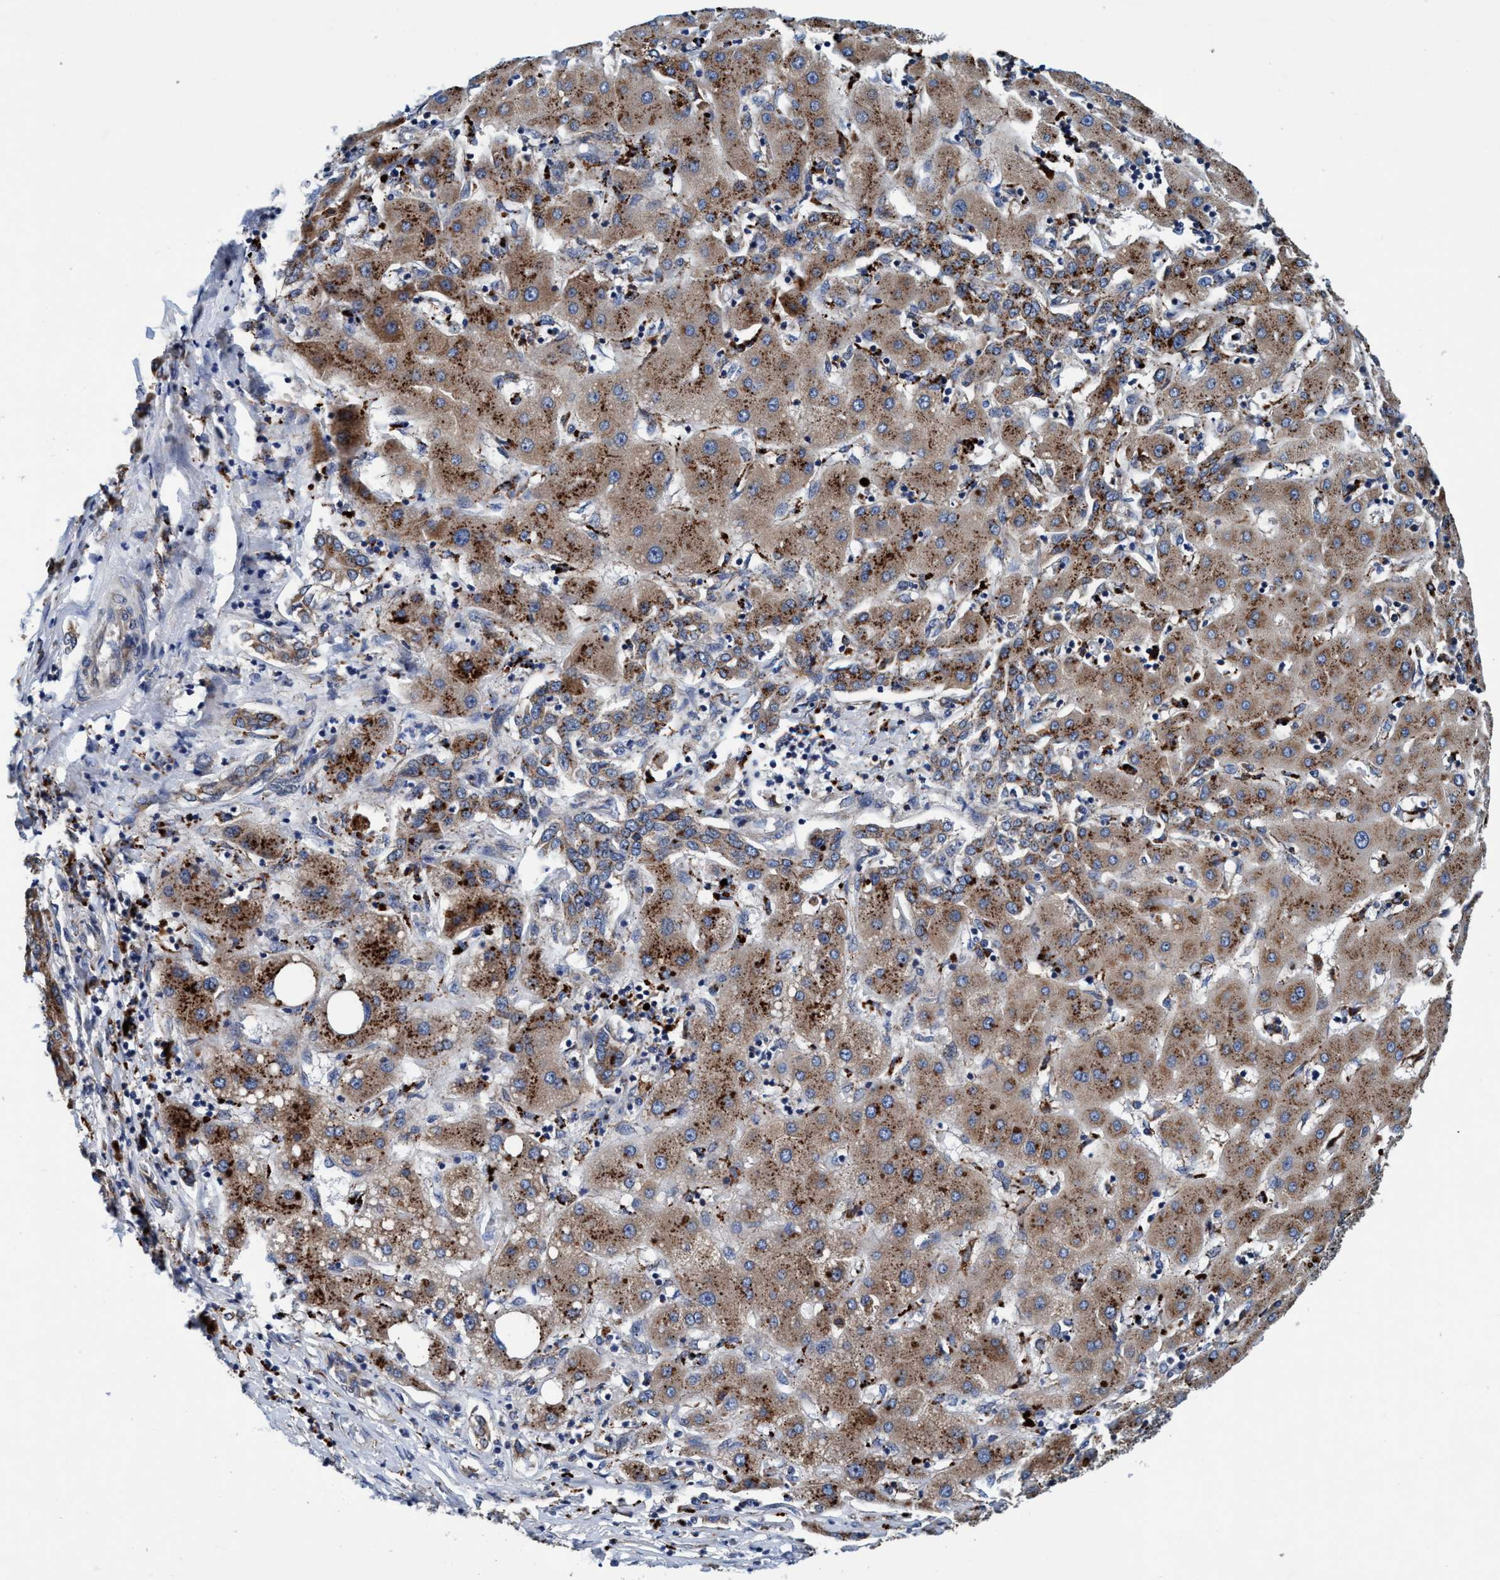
{"staining": {"intensity": "moderate", "quantity": ">75%", "location": "cytoplasmic/membranous"}, "tissue": "liver cancer", "cell_type": "Tumor cells", "image_type": "cancer", "snomed": [{"axis": "morphology", "description": "Carcinoma, Hepatocellular, NOS"}, {"axis": "topography", "description": "Liver"}], "caption": "Approximately >75% of tumor cells in liver hepatocellular carcinoma exhibit moderate cytoplasmic/membranous protein positivity as visualized by brown immunohistochemical staining.", "gene": "ENDOG", "patient": {"sex": "male", "age": 65}}